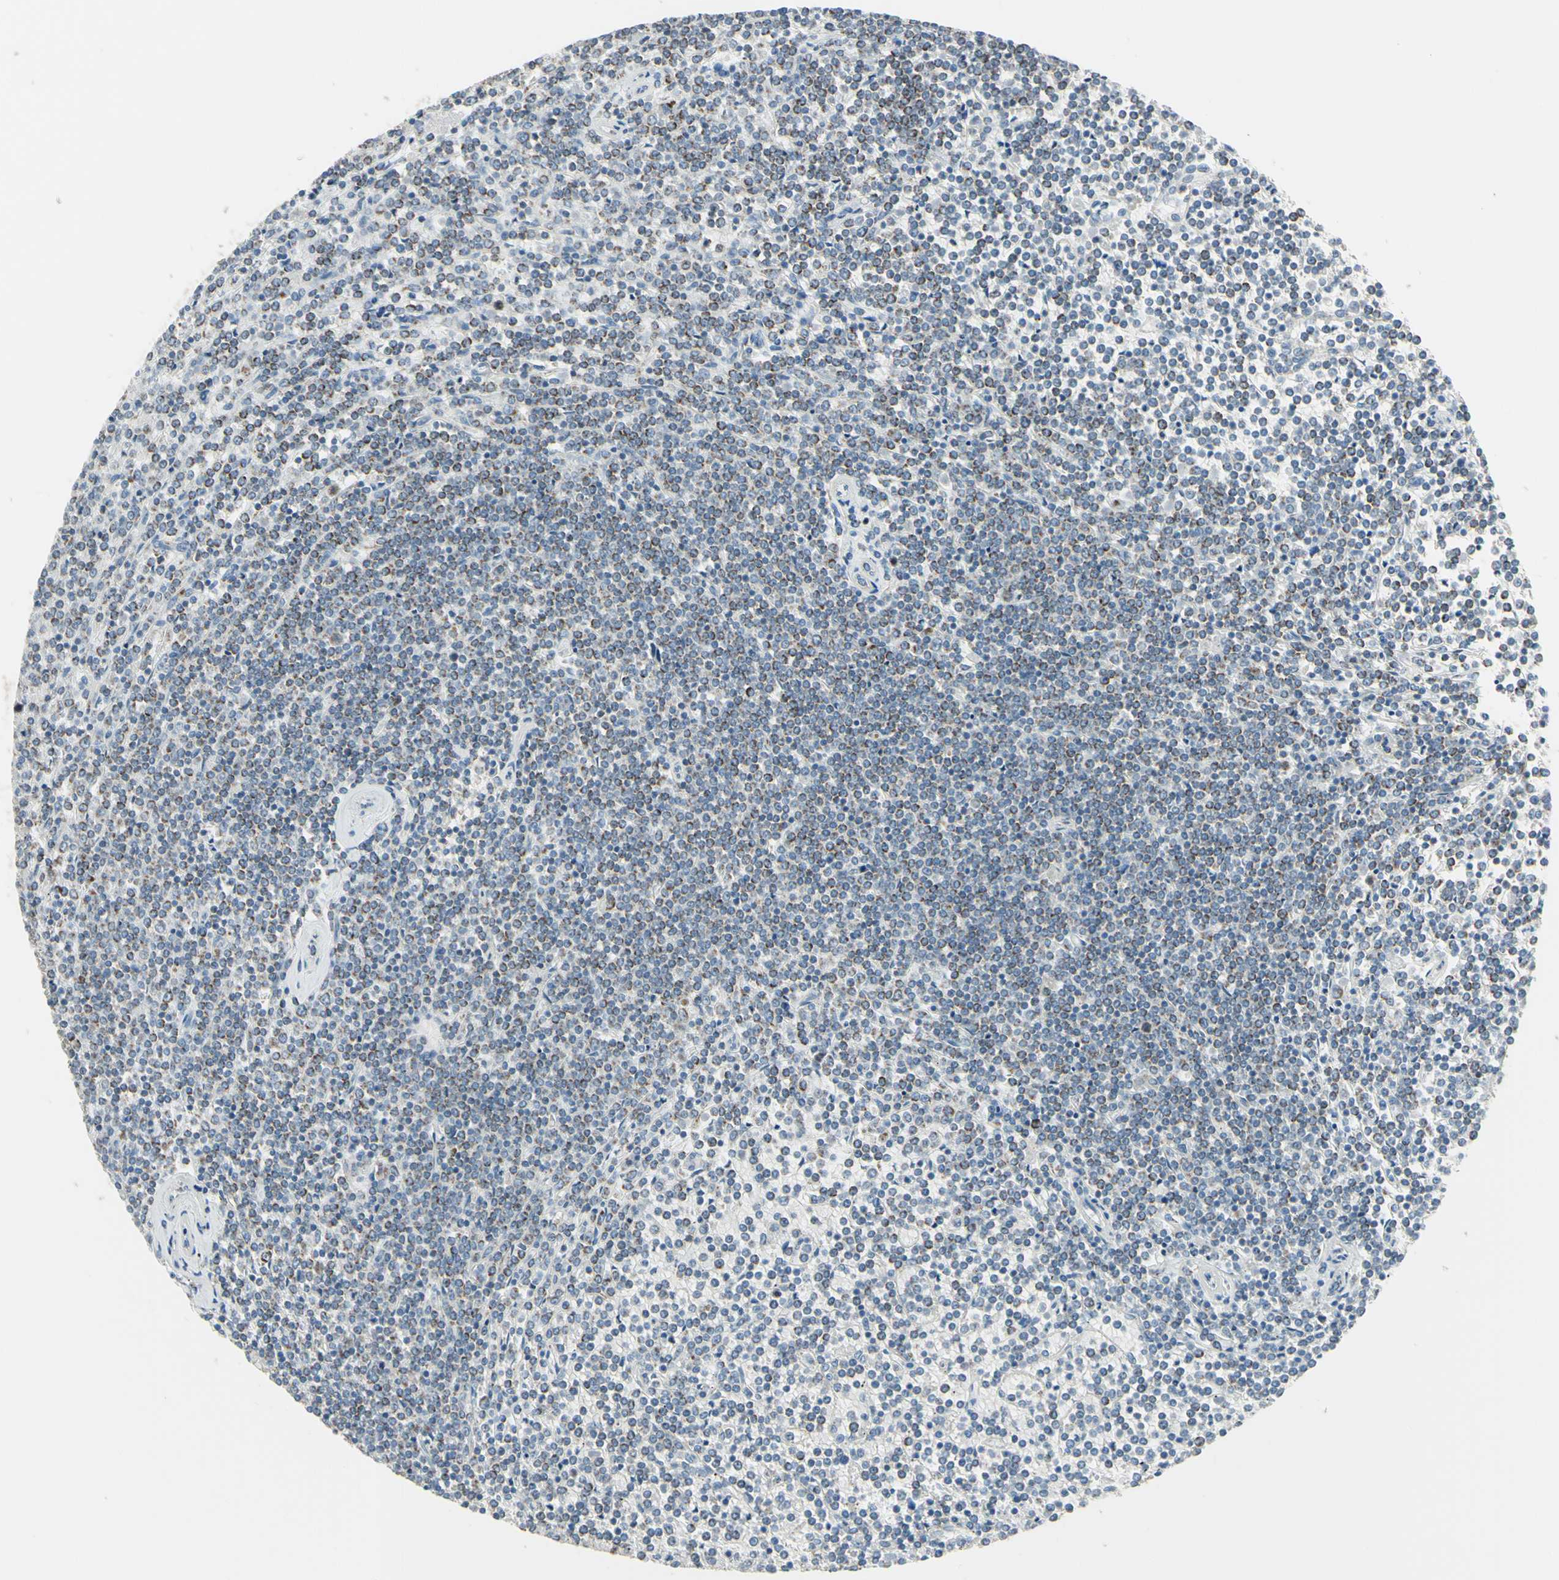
{"staining": {"intensity": "moderate", "quantity": "25%-75%", "location": "cytoplasmic/membranous"}, "tissue": "lymphoma", "cell_type": "Tumor cells", "image_type": "cancer", "snomed": [{"axis": "morphology", "description": "Malignant lymphoma, non-Hodgkin's type, Low grade"}, {"axis": "topography", "description": "Spleen"}], "caption": "Immunohistochemistry (DAB) staining of human lymphoma demonstrates moderate cytoplasmic/membranous protein expression in approximately 25%-75% of tumor cells. The protein of interest is stained brown, and the nuclei are stained in blue (DAB IHC with brightfield microscopy, high magnification).", "gene": "FAM171B", "patient": {"sex": "female", "age": 19}}